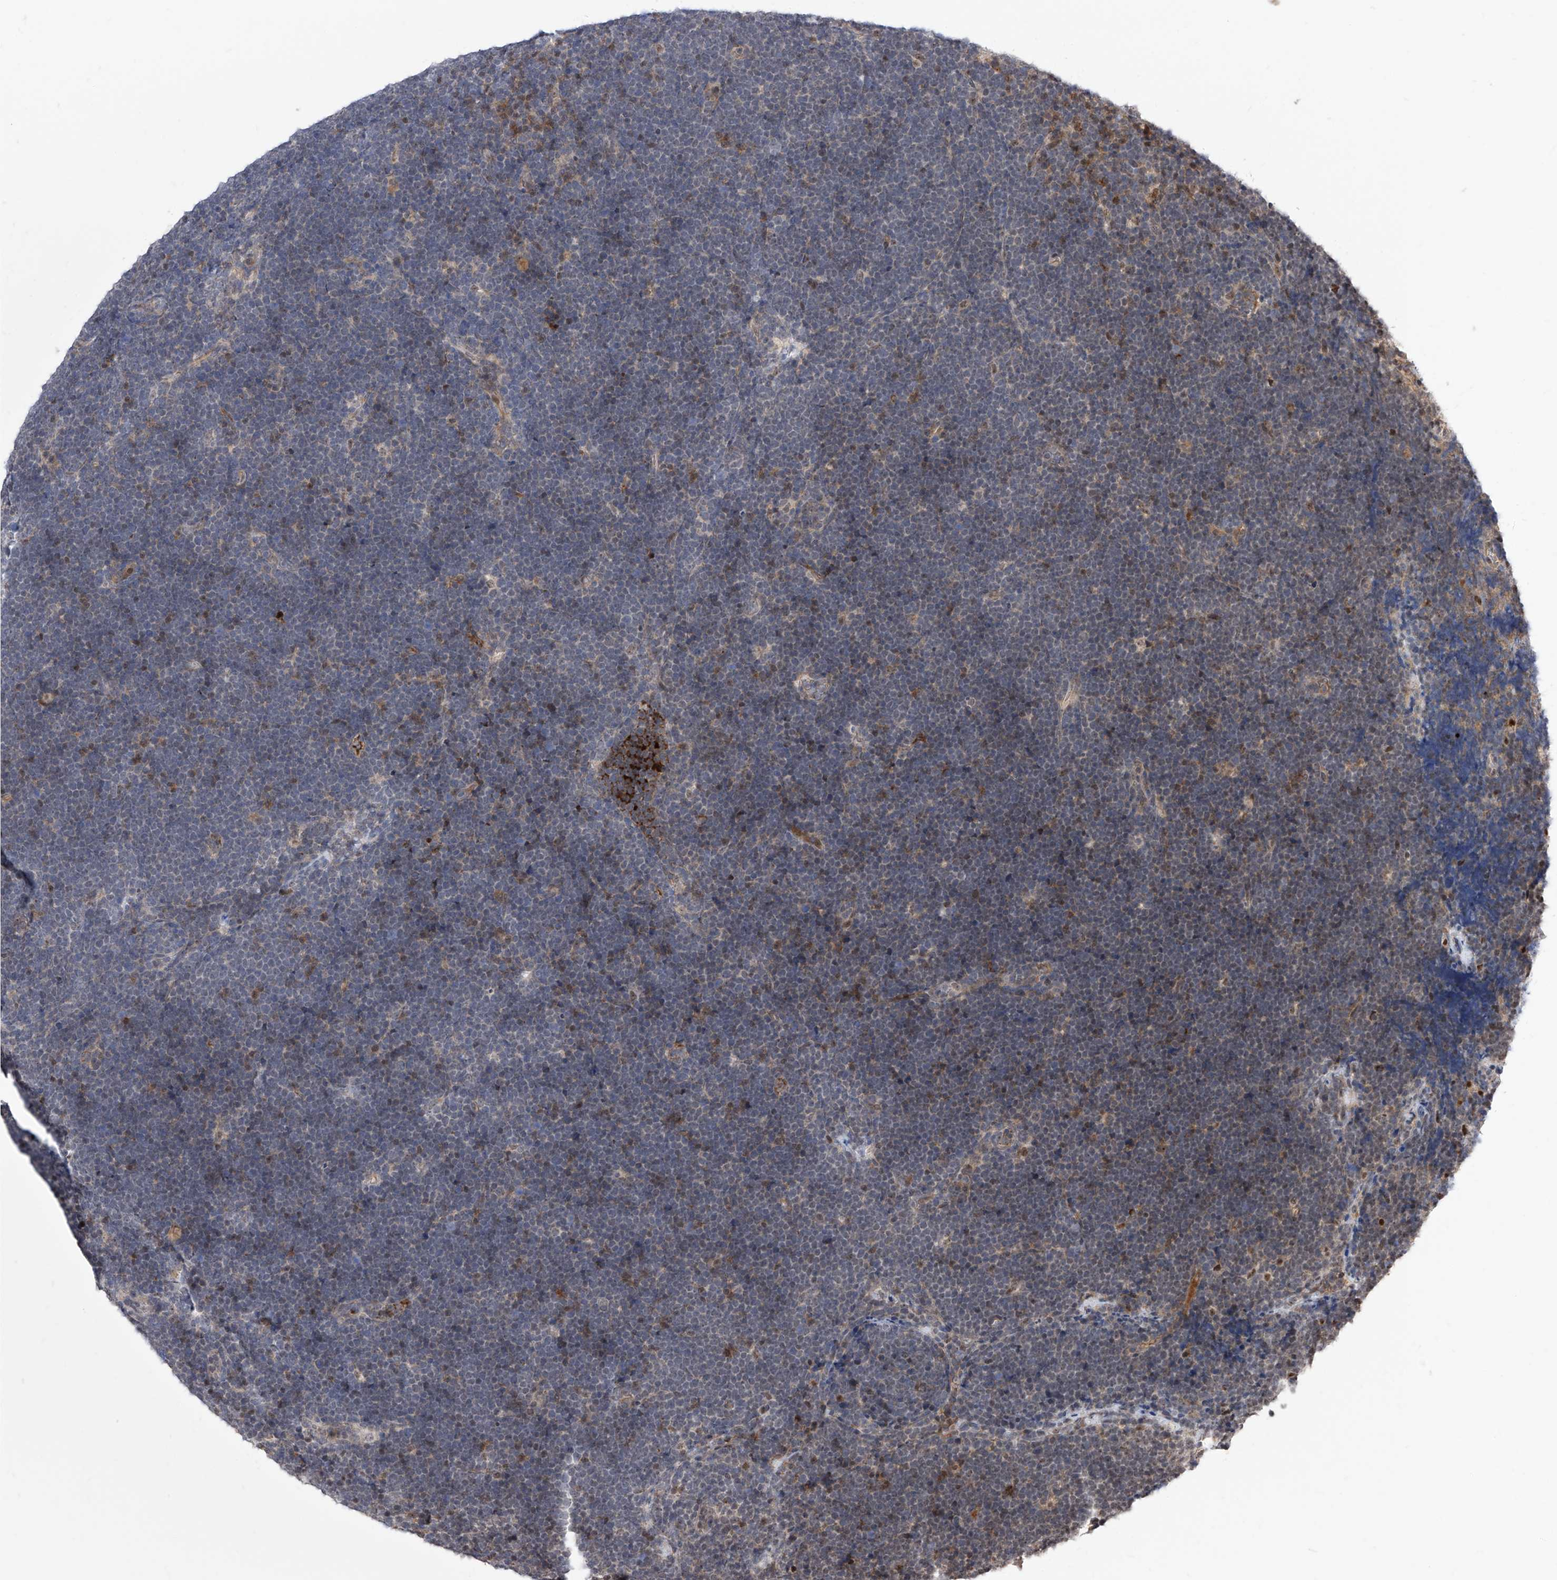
{"staining": {"intensity": "negative", "quantity": "none", "location": "none"}, "tissue": "lymphoma", "cell_type": "Tumor cells", "image_type": "cancer", "snomed": [{"axis": "morphology", "description": "Malignant lymphoma, non-Hodgkin's type, High grade"}, {"axis": "topography", "description": "Lymph node"}], "caption": "Lymphoma was stained to show a protein in brown. There is no significant staining in tumor cells.", "gene": "LGR4", "patient": {"sex": "male", "age": 13}}